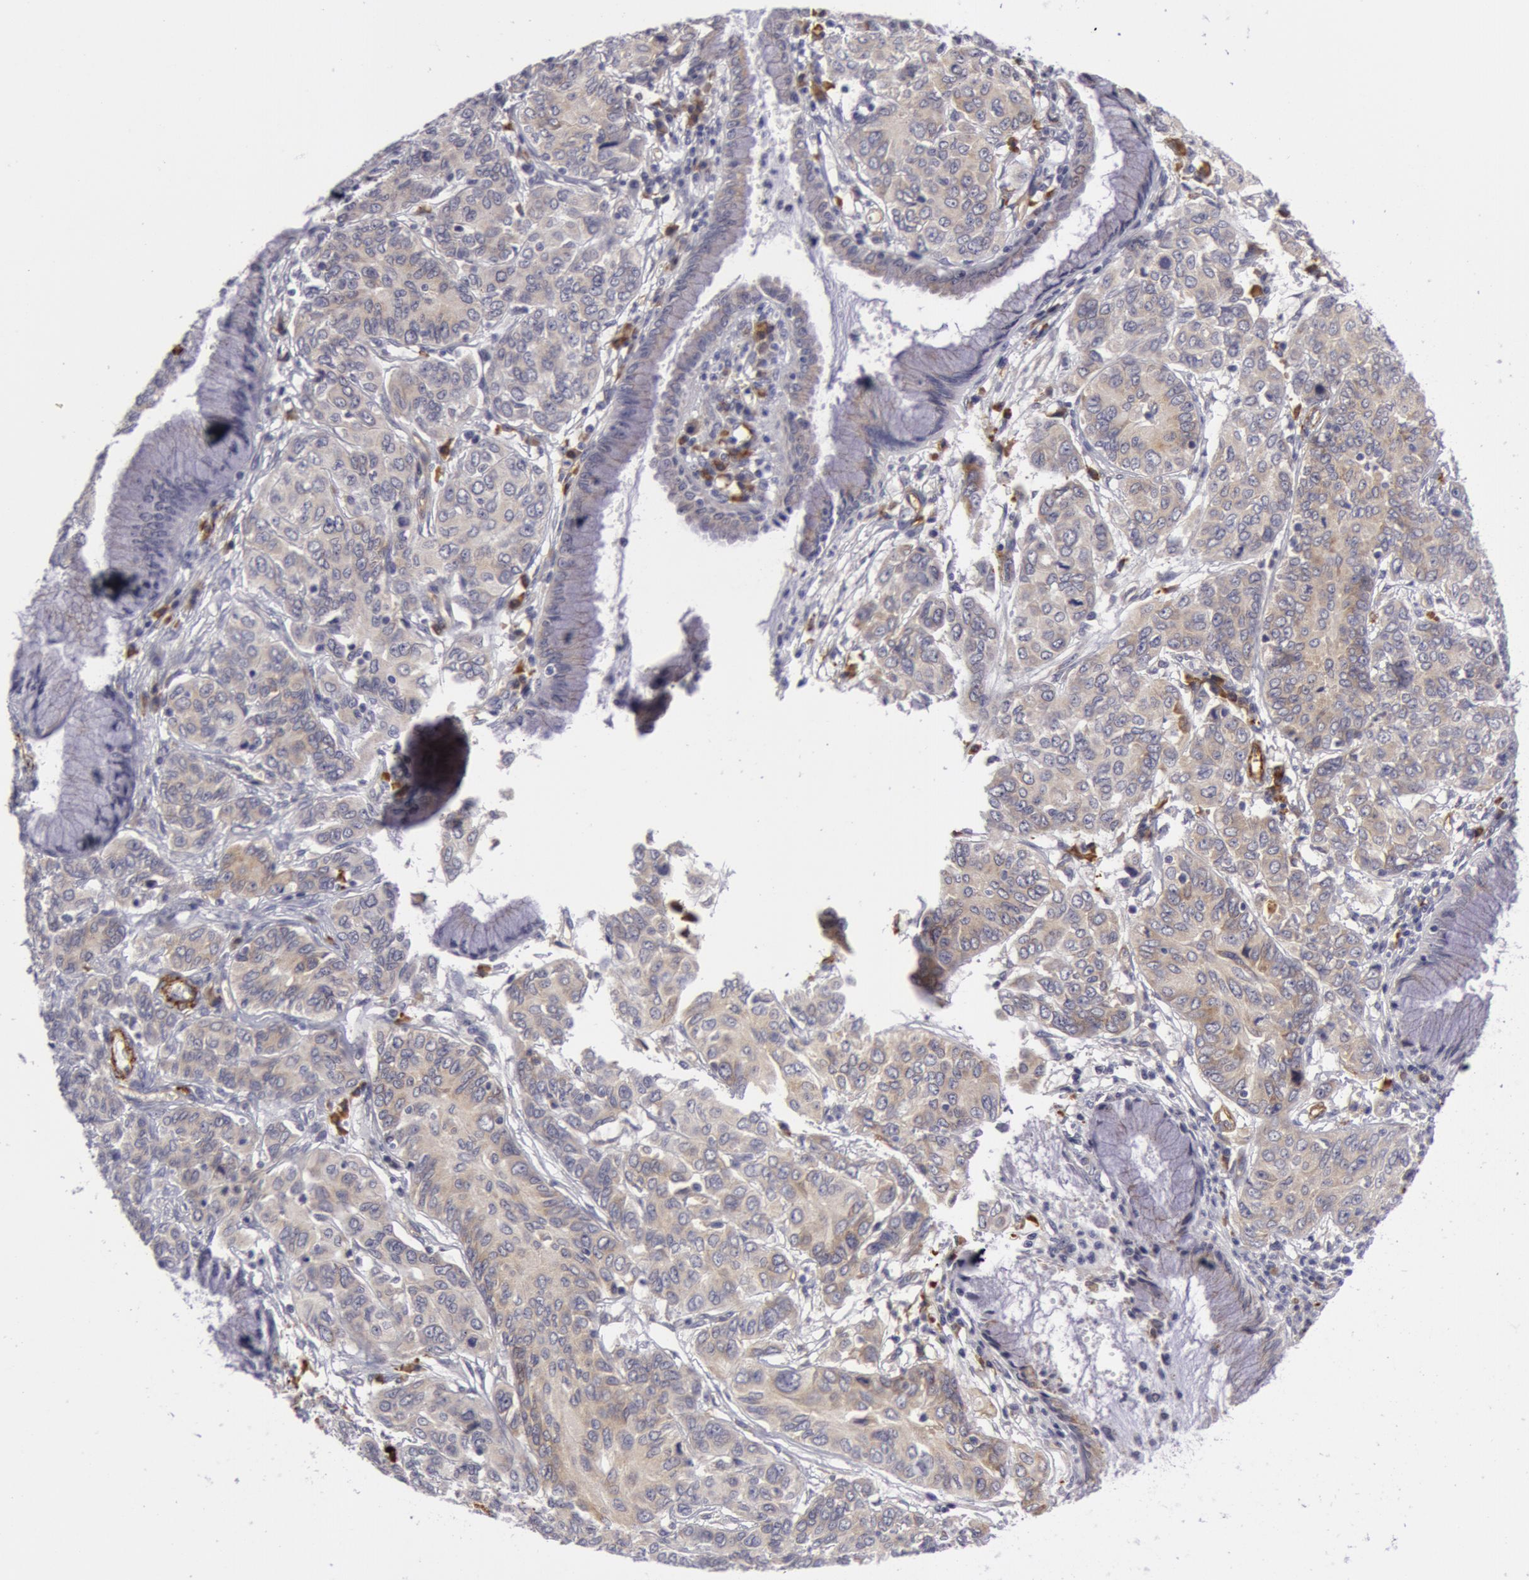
{"staining": {"intensity": "weak", "quantity": "<25%", "location": "cytoplasmic/membranous"}, "tissue": "cervical cancer", "cell_type": "Tumor cells", "image_type": "cancer", "snomed": [{"axis": "morphology", "description": "Squamous cell carcinoma, NOS"}, {"axis": "topography", "description": "Cervix"}], "caption": "Histopathology image shows no protein positivity in tumor cells of squamous cell carcinoma (cervical) tissue.", "gene": "IL23A", "patient": {"sex": "female", "age": 38}}